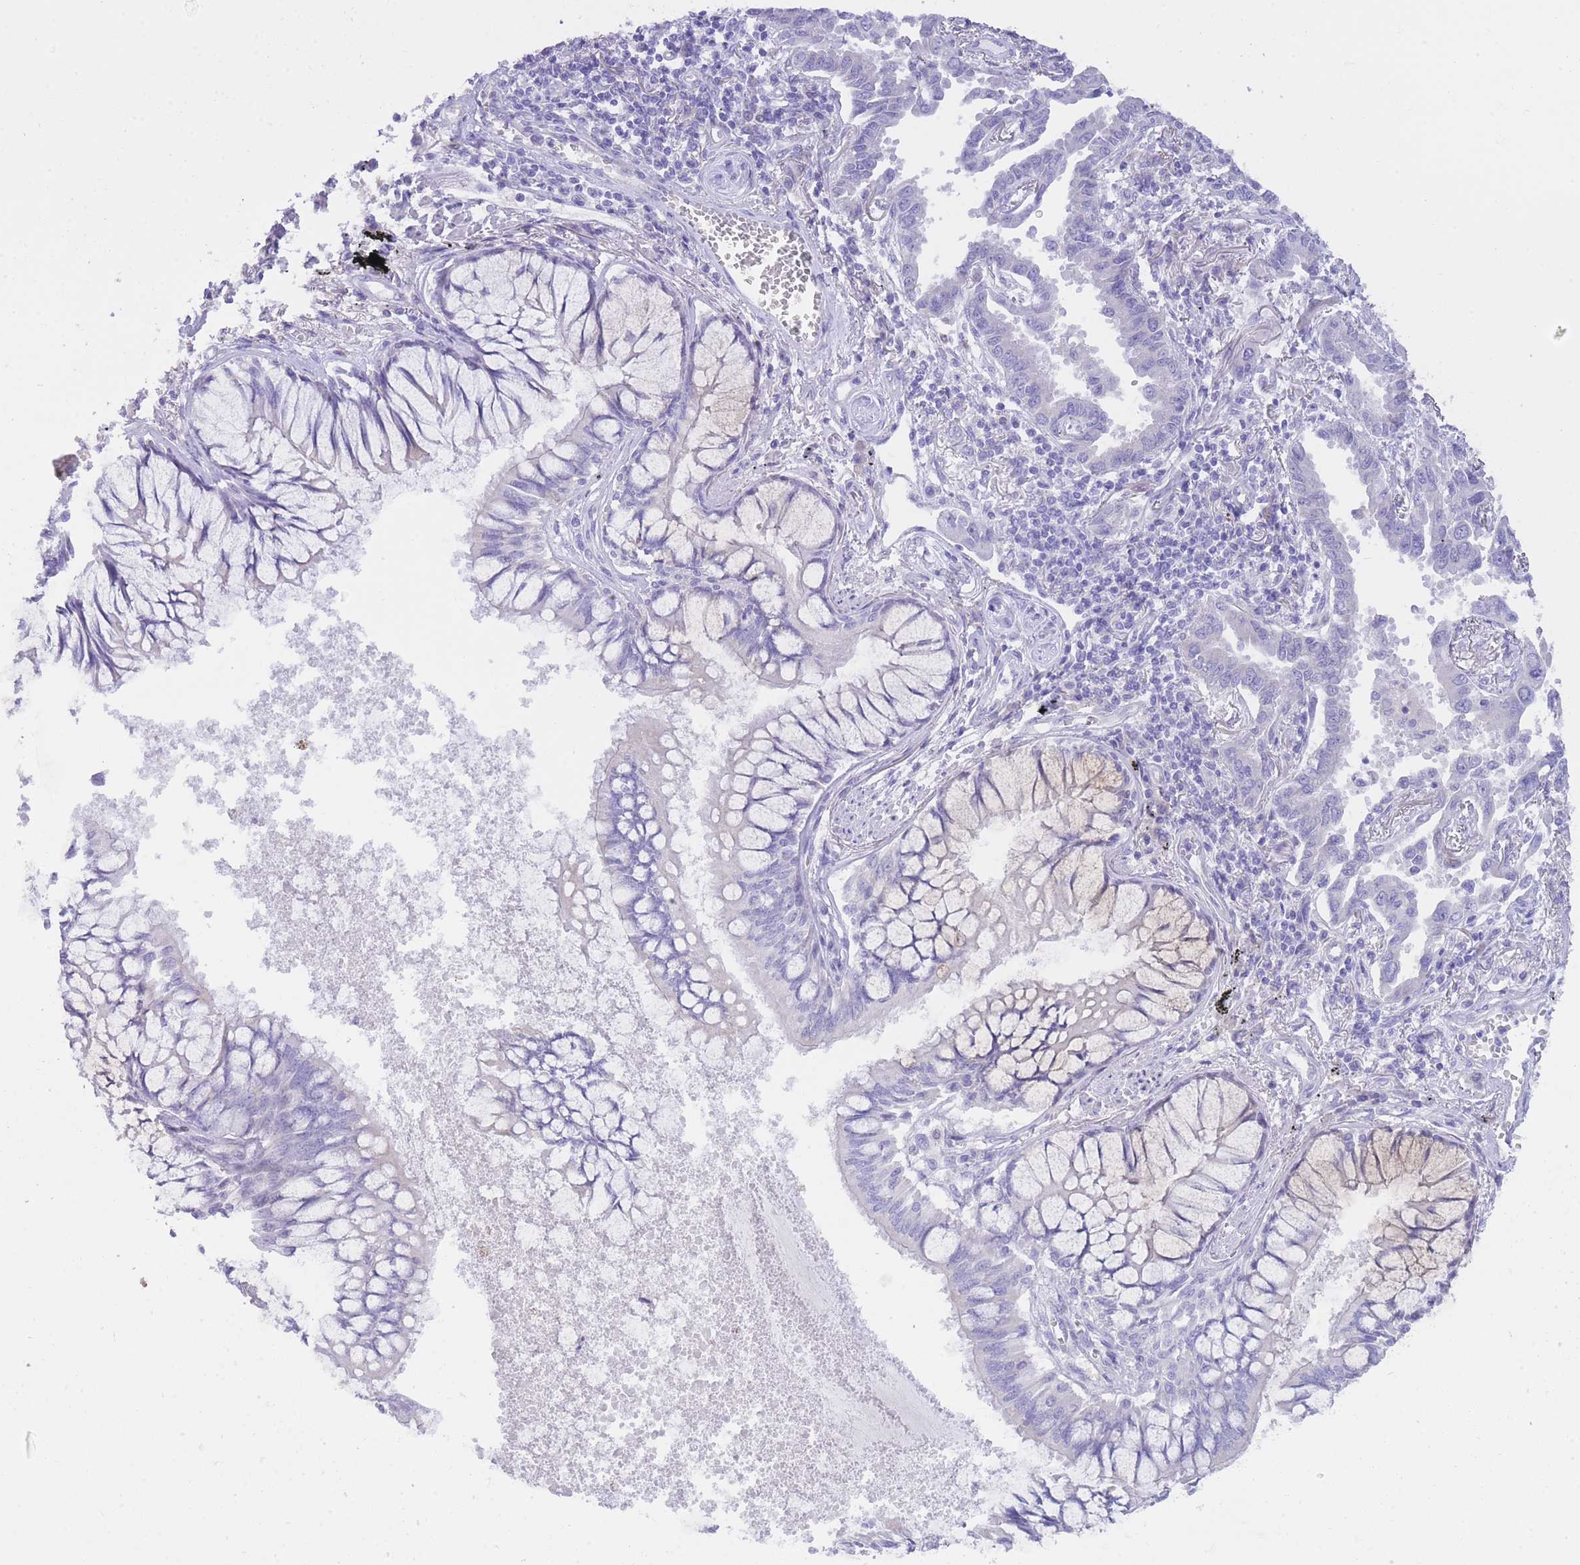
{"staining": {"intensity": "negative", "quantity": "none", "location": "none"}, "tissue": "lung cancer", "cell_type": "Tumor cells", "image_type": "cancer", "snomed": [{"axis": "morphology", "description": "Adenocarcinoma, NOS"}, {"axis": "topography", "description": "Lung"}], "caption": "Photomicrograph shows no significant protein positivity in tumor cells of lung adenocarcinoma.", "gene": "QTRT1", "patient": {"sex": "male", "age": 67}}